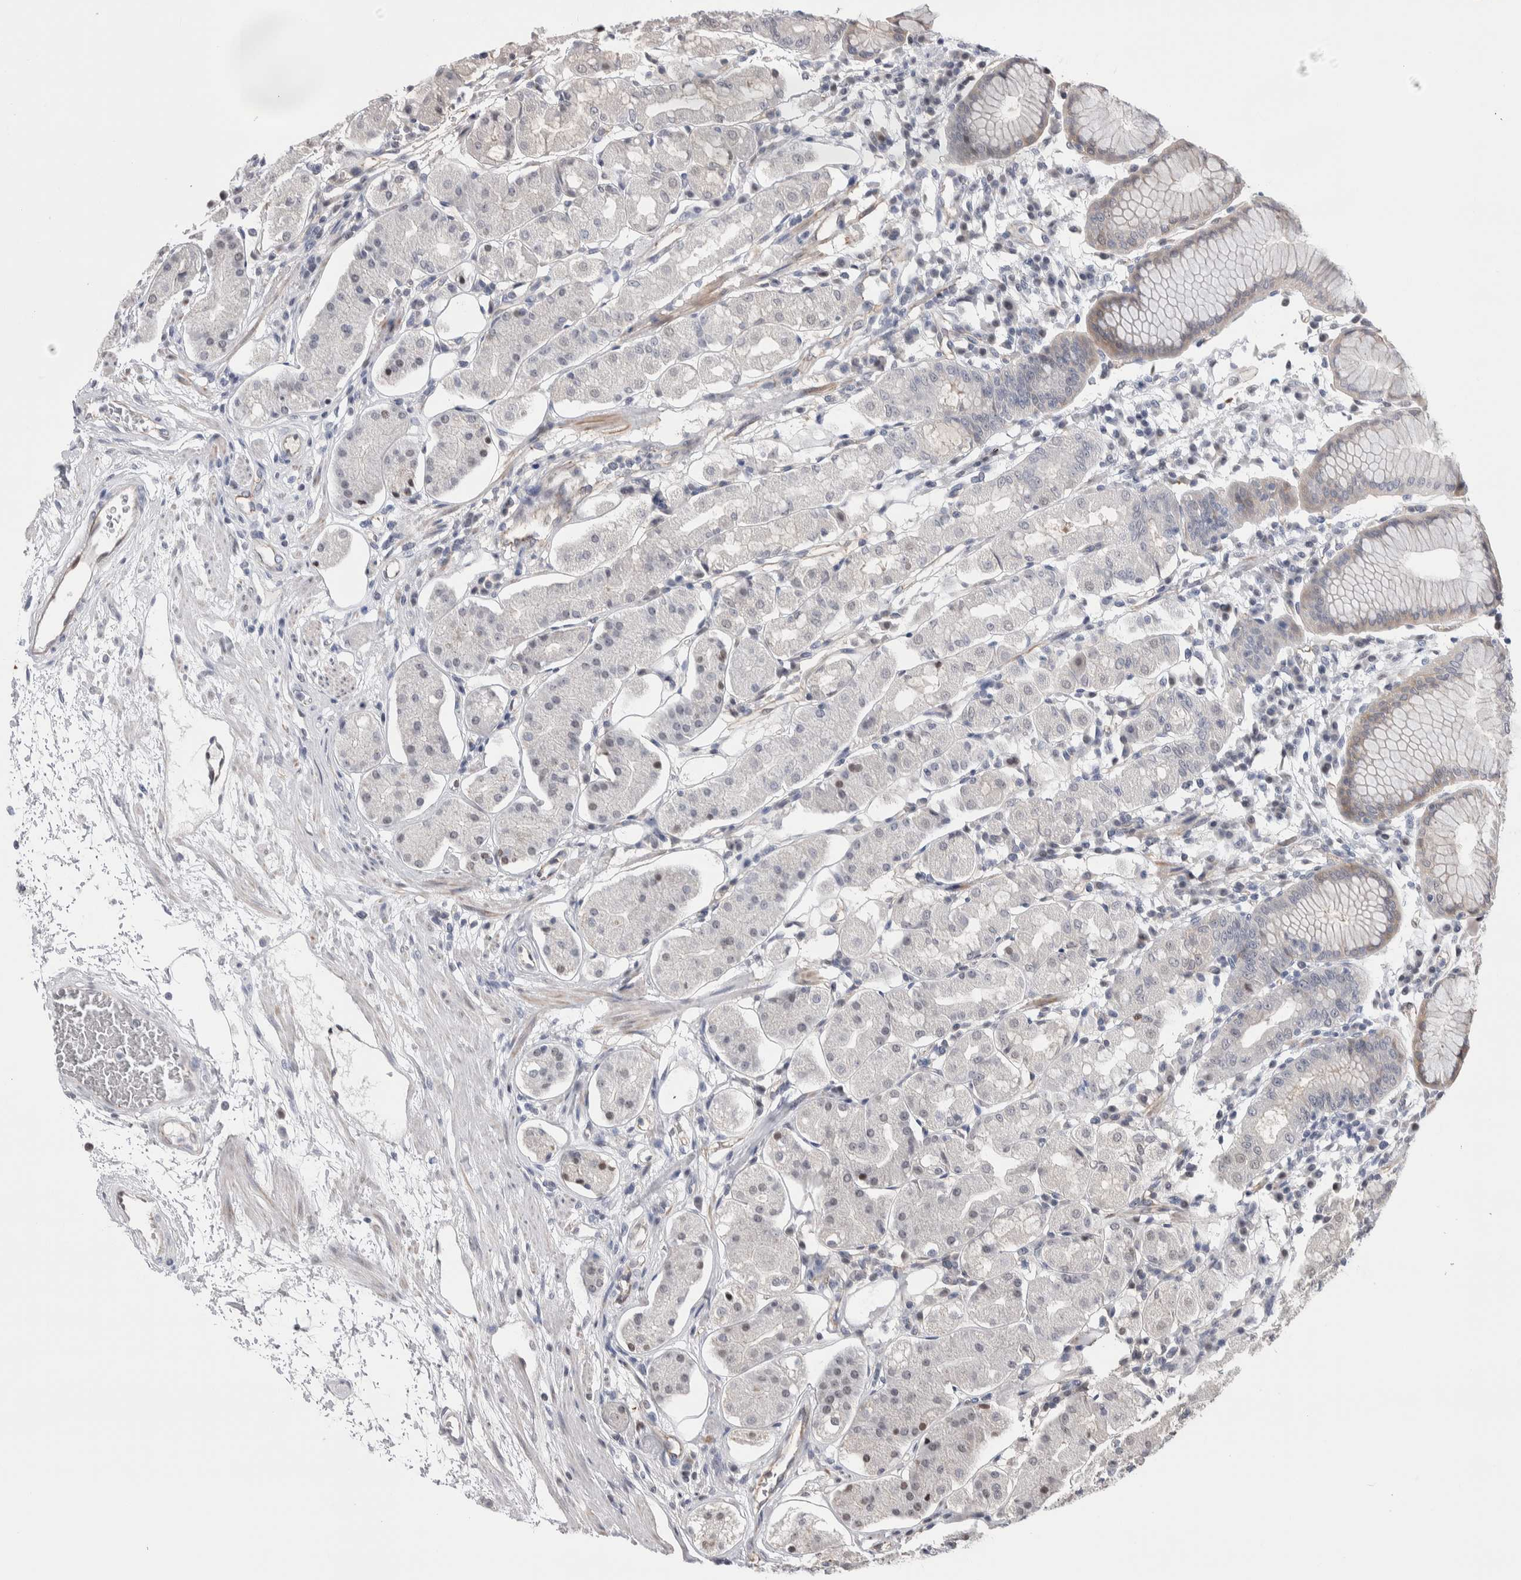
{"staining": {"intensity": "weak", "quantity": "<25%", "location": "nuclear"}, "tissue": "stomach", "cell_type": "Glandular cells", "image_type": "normal", "snomed": [{"axis": "morphology", "description": "Normal tissue, NOS"}, {"axis": "topography", "description": "Stomach"}, {"axis": "topography", "description": "Stomach, lower"}], "caption": "The histopathology image reveals no staining of glandular cells in unremarkable stomach.", "gene": "ZBTB49", "patient": {"sex": "female", "age": 56}}